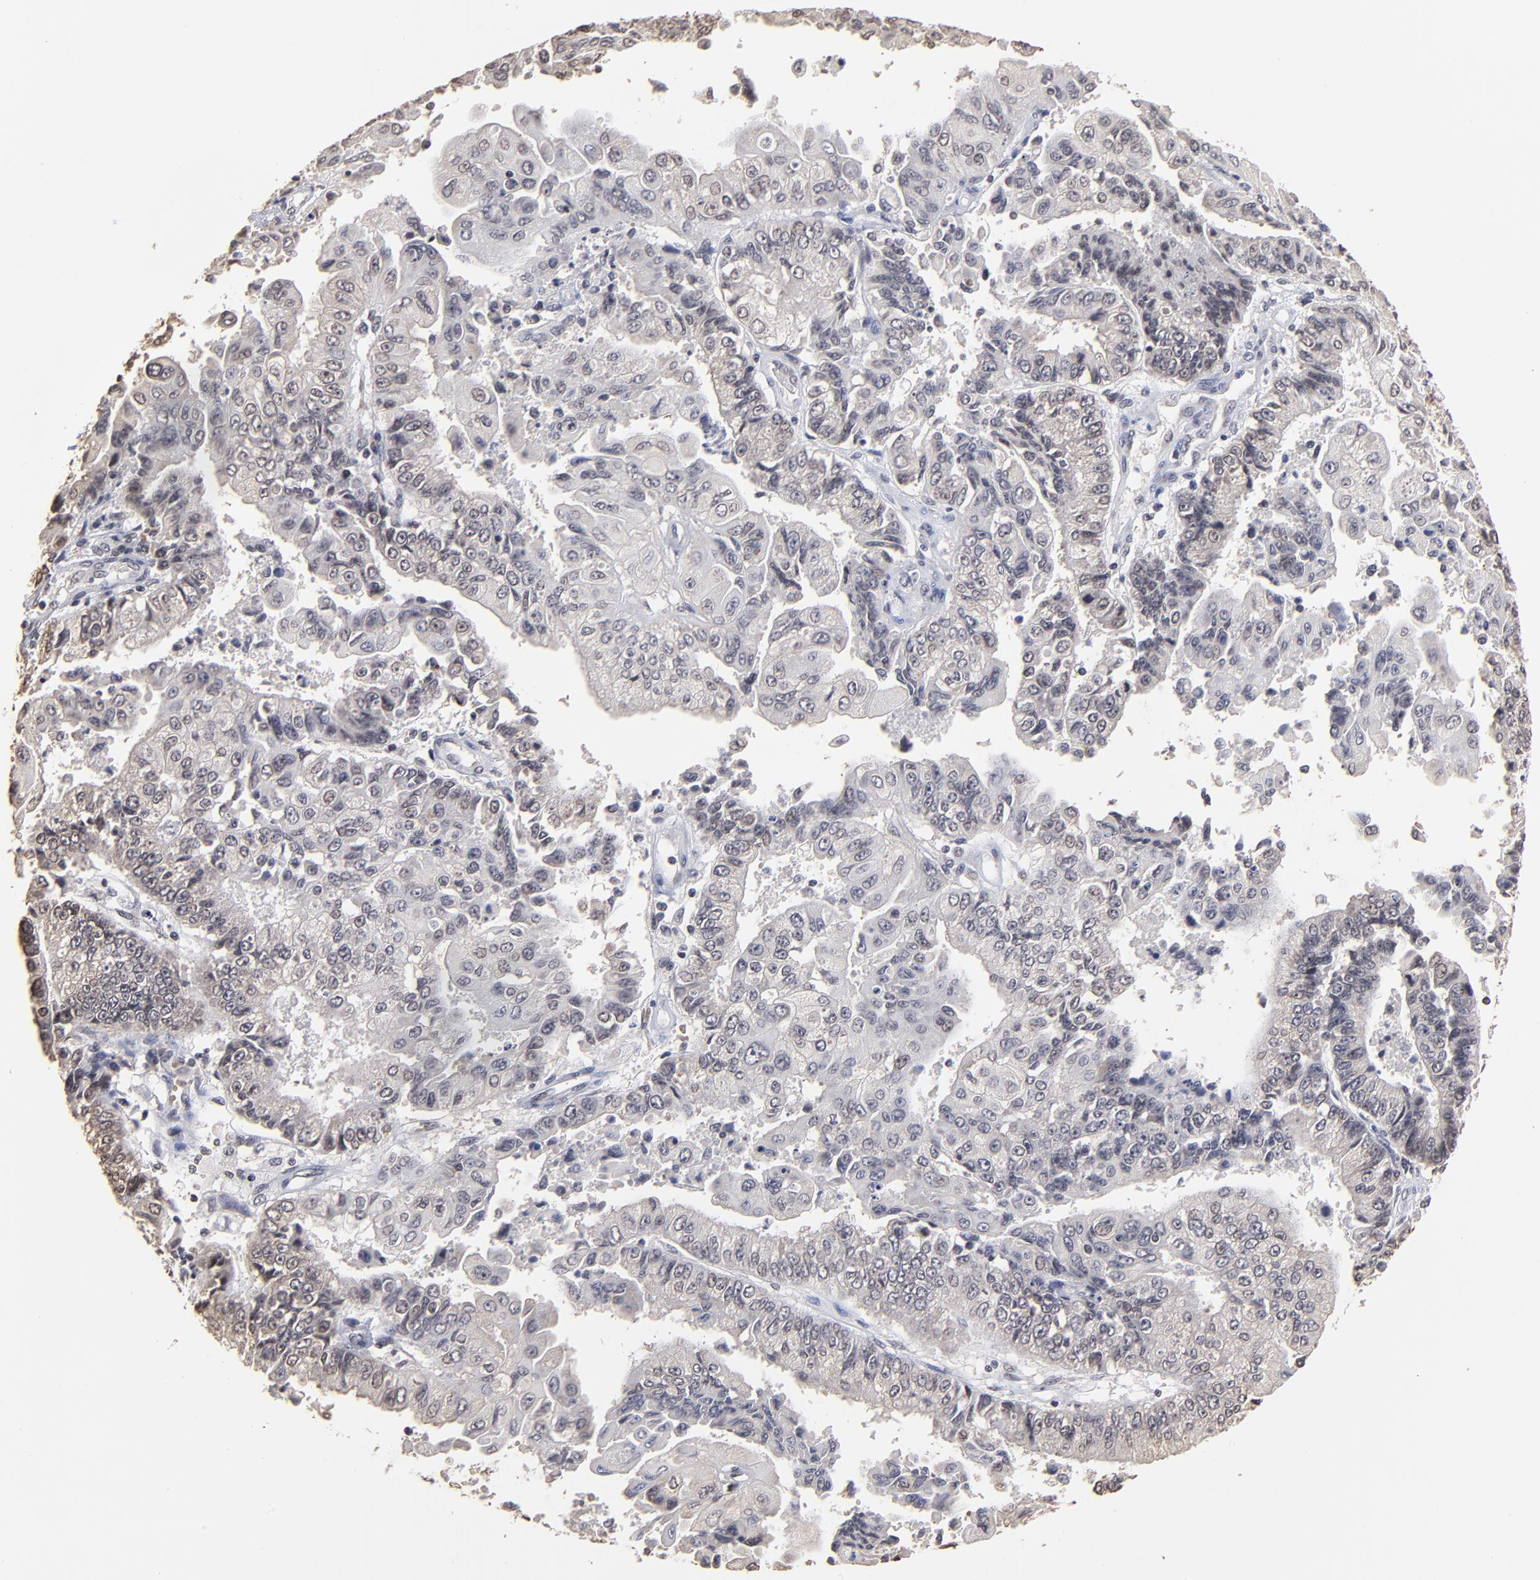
{"staining": {"intensity": "weak", "quantity": "<25%", "location": "nuclear"}, "tissue": "endometrial cancer", "cell_type": "Tumor cells", "image_type": "cancer", "snomed": [{"axis": "morphology", "description": "Adenocarcinoma, NOS"}, {"axis": "topography", "description": "Endometrium"}], "caption": "Endometrial adenocarcinoma was stained to show a protein in brown. There is no significant staining in tumor cells.", "gene": "BRPF1", "patient": {"sex": "female", "age": 75}}